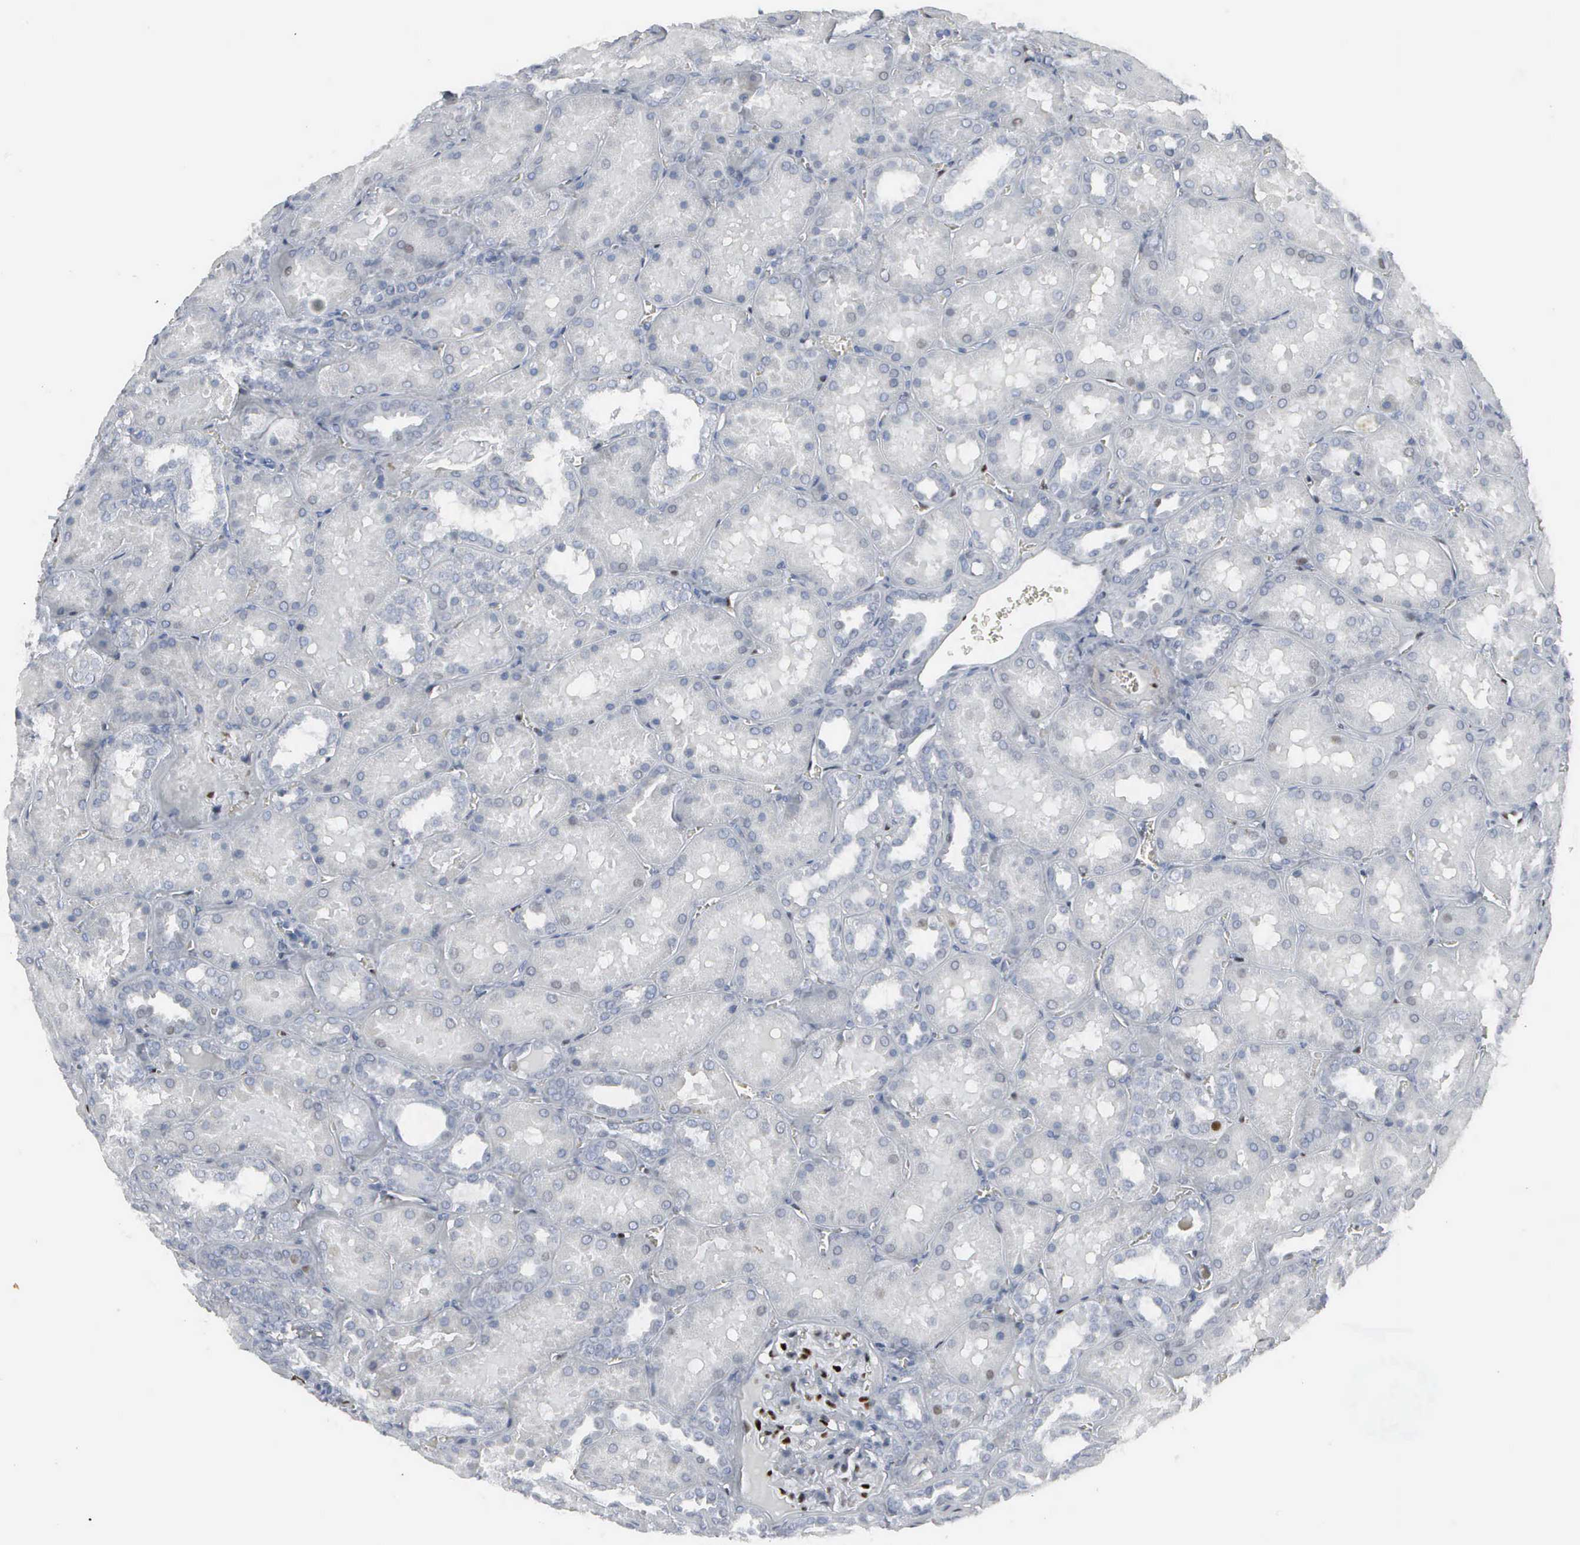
{"staining": {"intensity": "strong", "quantity": "<25%", "location": "nuclear"}, "tissue": "kidney", "cell_type": "Cells in glomeruli", "image_type": "normal", "snomed": [{"axis": "morphology", "description": "Normal tissue, NOS"}, {"axis": "topography", "description": "Kidney"}], "caption": "Immunohistochemical staining of normal kidney shows <25% levels of strong nuclear protein positivity in approximately <25% of cells in glomeruli.", "gene": "CCND3", "patient": {"sex": "female", "age": 52}}